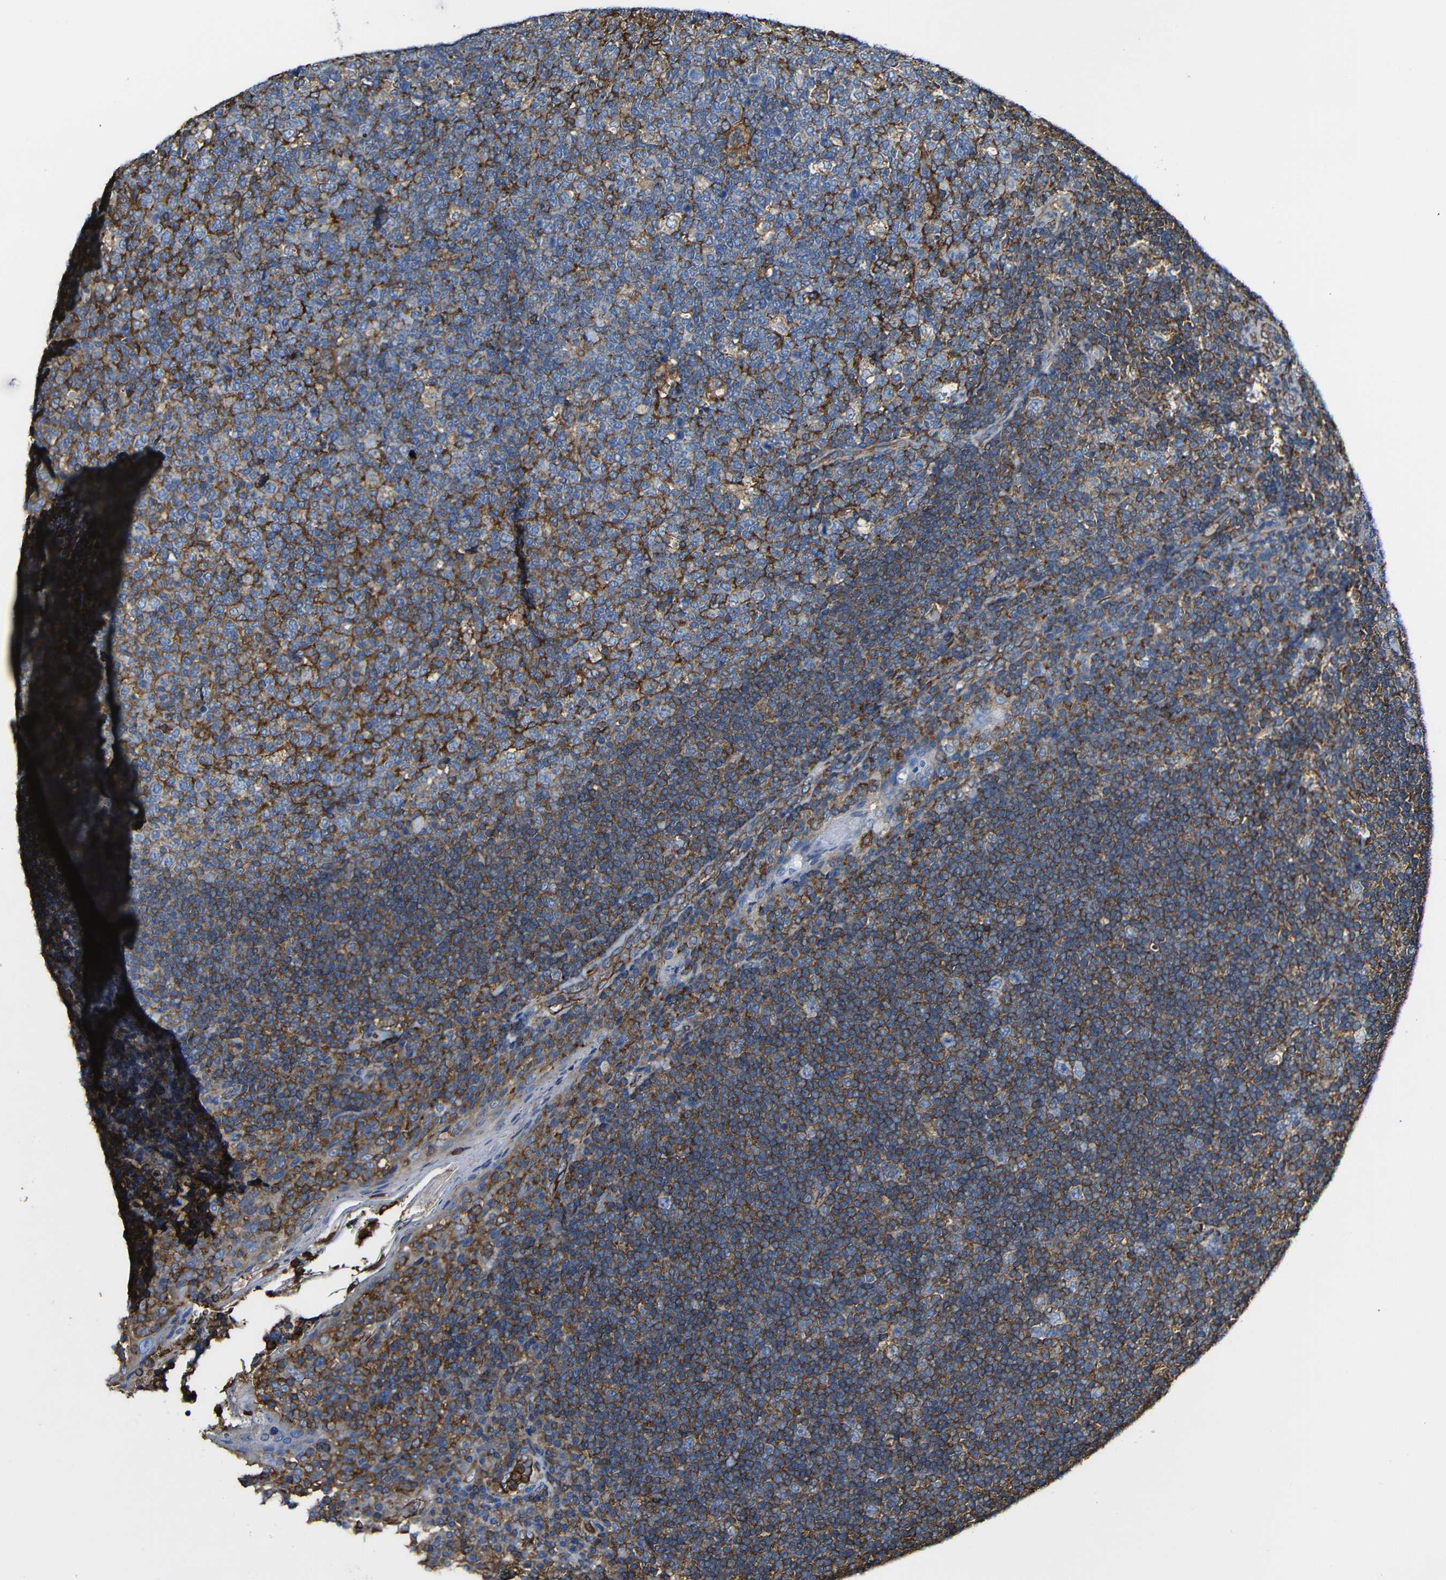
{"staining": {"intensity": "strong", "quantity": ">75%", "location": "cytoplasmic/membranous"}, "tissue": "tonsil", "cell_type": "Germinal center cells", "image_type": "normal", "snomed": [{"axis": "morphology", "description": "Normal tissue, NOS"}, {"axis": "topography", "description": "Tonsil"}], "caption": "About >75% of germinal center cells in unremarkable tonsil demonstrate strong cytoplasmic/membranous protein staining as visualized by brown immunohistochemical staining.", "gene": "MSN", "patient": {"sex": "male", "age": 17}}